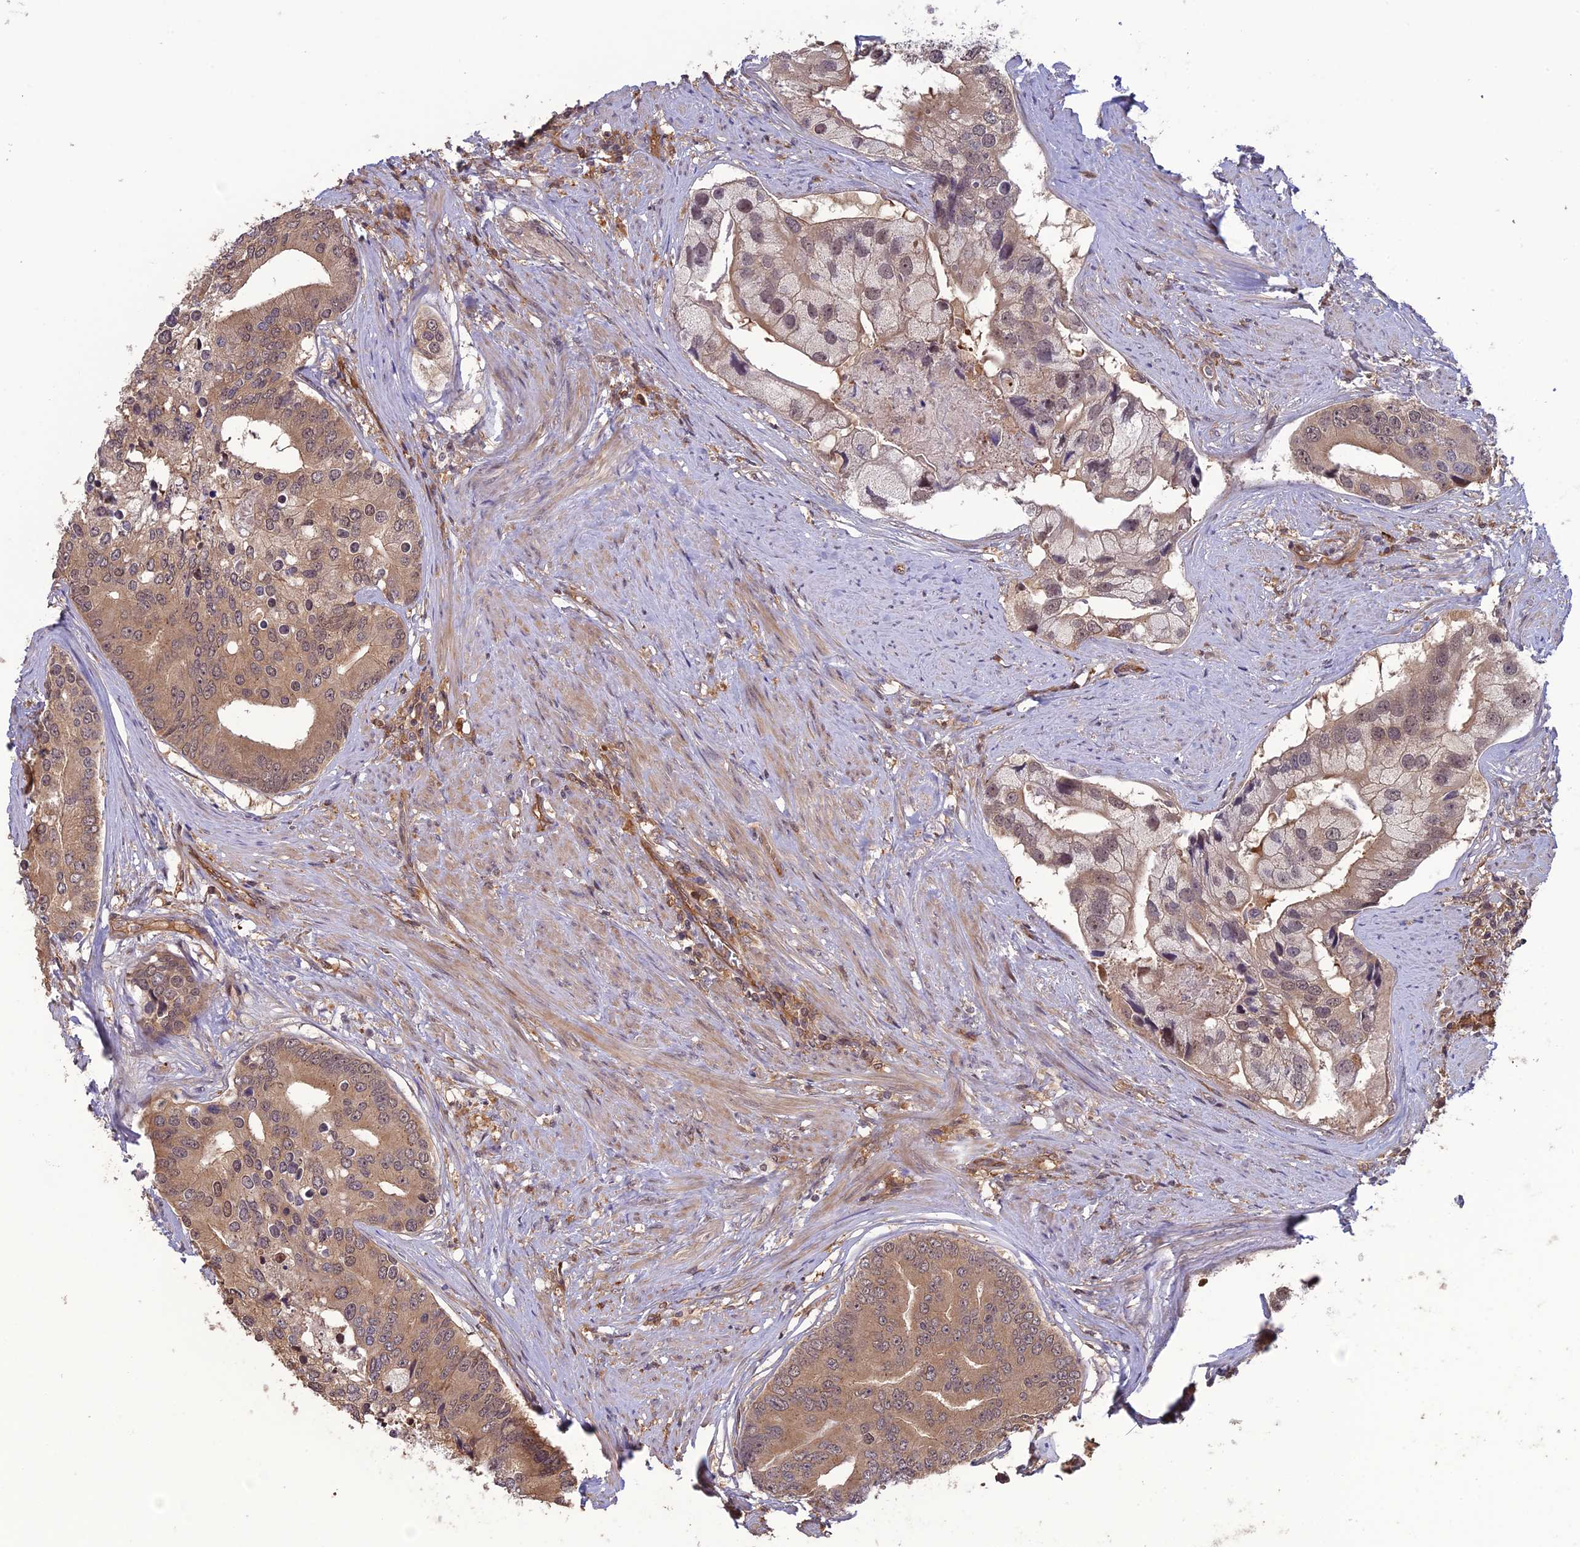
{"staining": {"intensity": "moderate", "quantity": ">75%", "location": "cytoplasmic/membranous"}, "tissue": "prostate cancer", "cell_type": "Tumor cells", "image_type": "cancer", "snomed": [{"axis": "morphology", "description": "Adenocarcinoma, High grade"}, {"axis": "topography", "description": "Prostate"}], "caption": "Immunohistochemical staining of human prostate high-grade adenocarcinoma reveals medium levels of moderate cytoplasmic/membranous protein expression in approximately >75% of tumor cells.", "gene": "LIN37", "patient": {"sex": "male", "age": 62}}